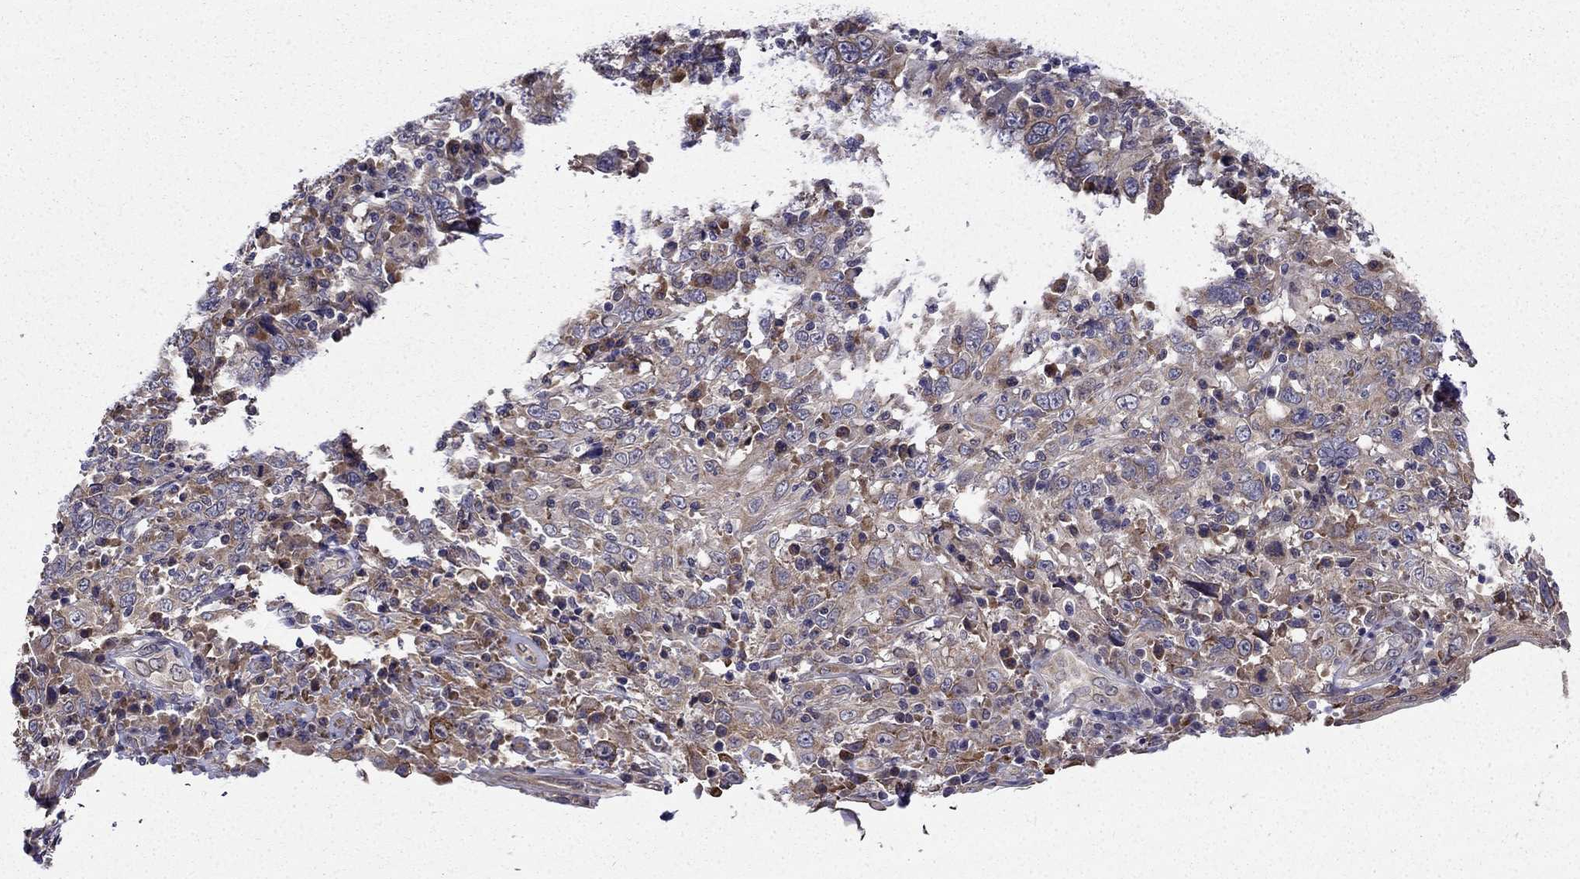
{"staining": {"intensity": "moderate", "quantity": "<25%", "location": "cytoplasmic/membranous"}, "tissue": "cervical cancer", "cell_type": "Tumor cells", "image_type": "cancer", "snomed": [{"axis": "morphology", "description": "Squamous cell carcinoma, NOS"}, {"axis": "topography", "description": "Cervix"}], "caption": "Protein analysis of squamous cell carcinoma (cervical) tissue displays moderate cytoplasmic/membranous positivity in approximately <25% of tumor cells.", "gene": "ARHGEF28", "patient": {"sex": "female", "age": 46}}